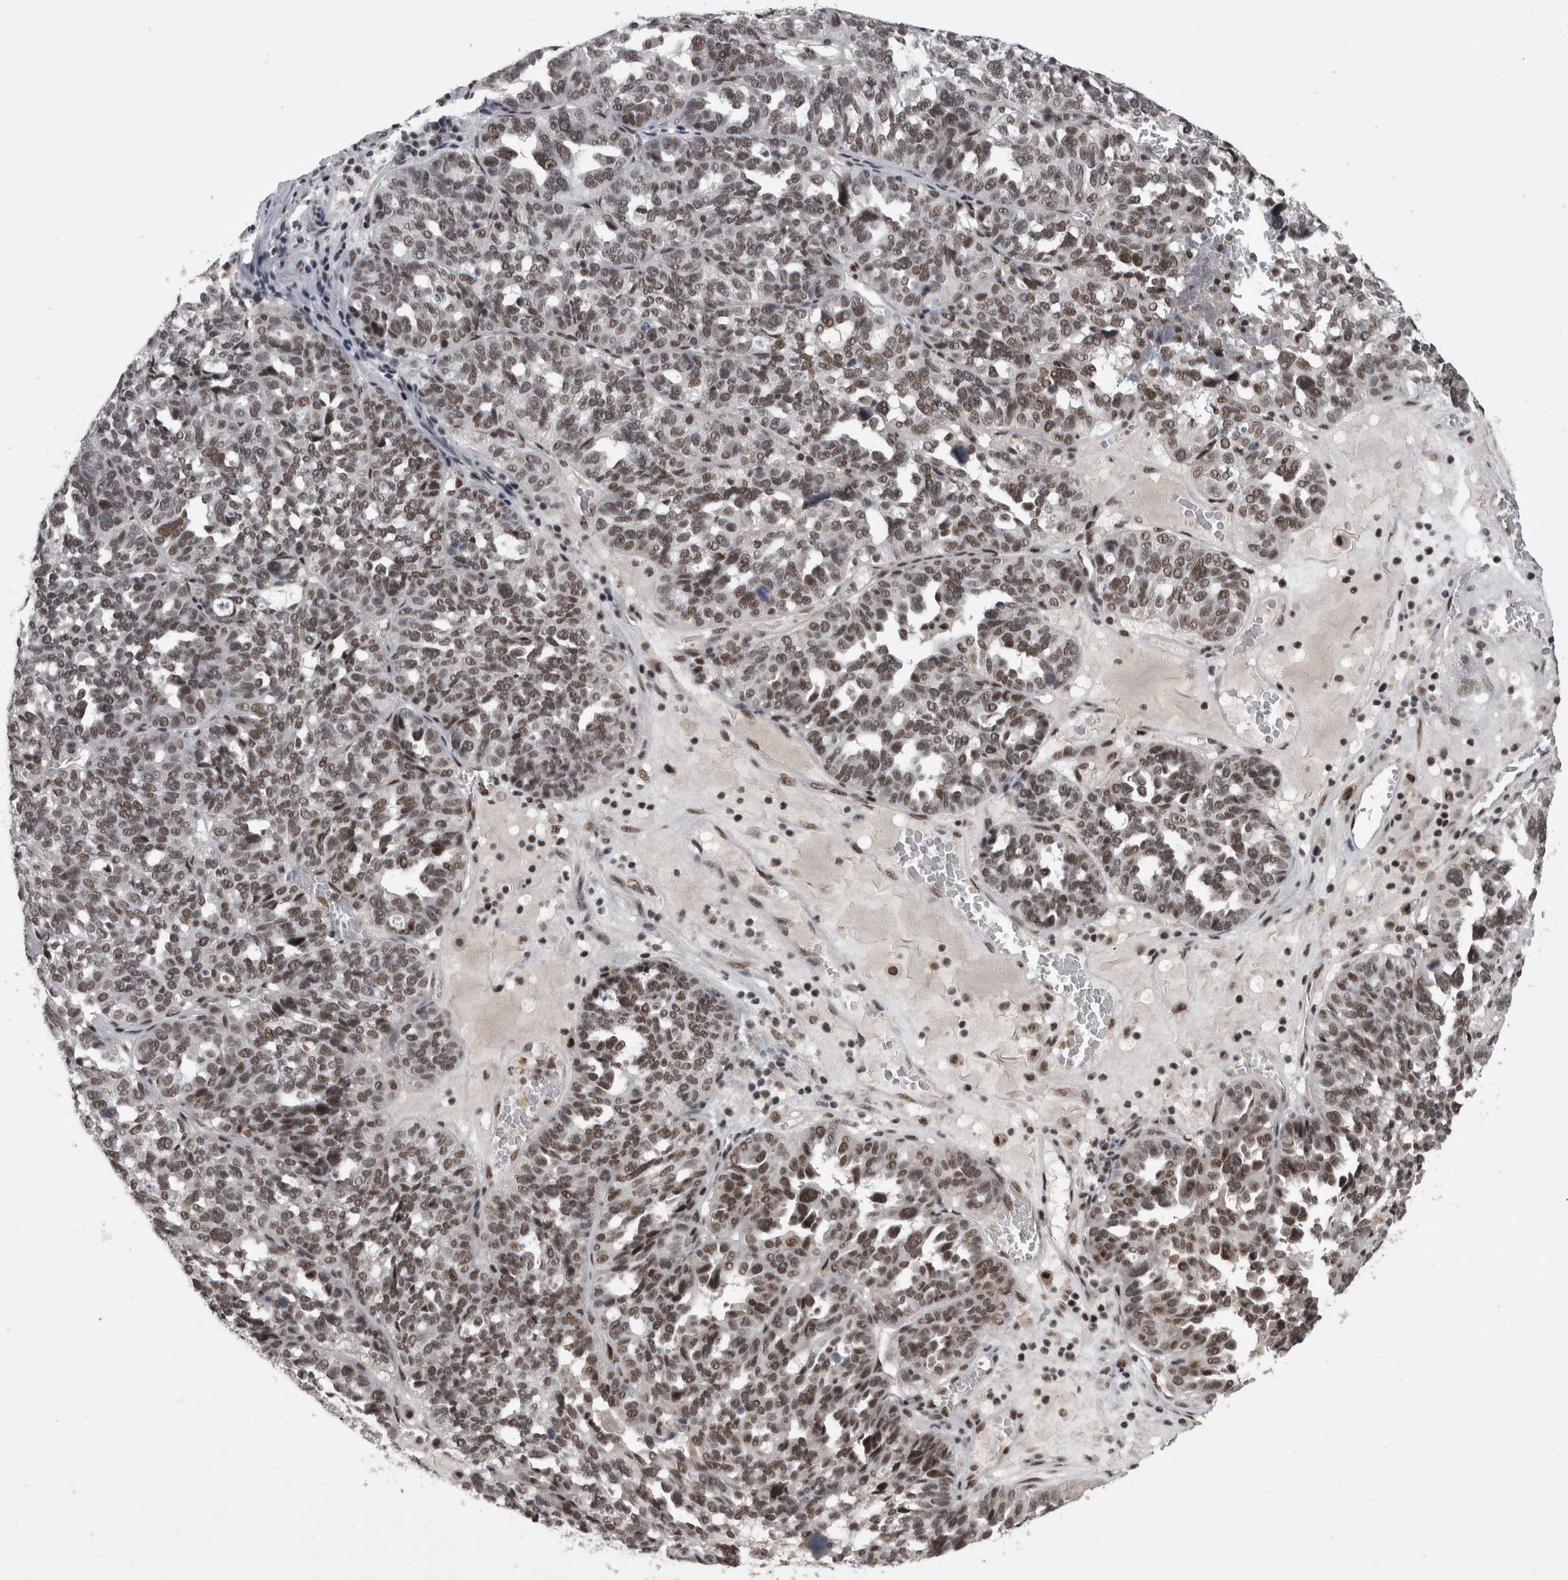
{"staining": {"intensity": "moderate", "quantity": ">75%", "location": "nuclear"}, "tissue": "ovarian cancer", "cell_type": "Tumor cells", "image_type": "cancer", "snomed": [{"axis": "morphology", "description": "Cystadenocarcinoma, serous, NOS"}, {"axis": "topography", "description": "Ovary"}], "caption": "Immunohistochemical staining of ovarian serous cystadenocarcinoma exhibits moderate nuclear protein expression in about >75% of tumor cells.", "gene": "DMTF1", "patient": {"sex": "female", "age": 59}}